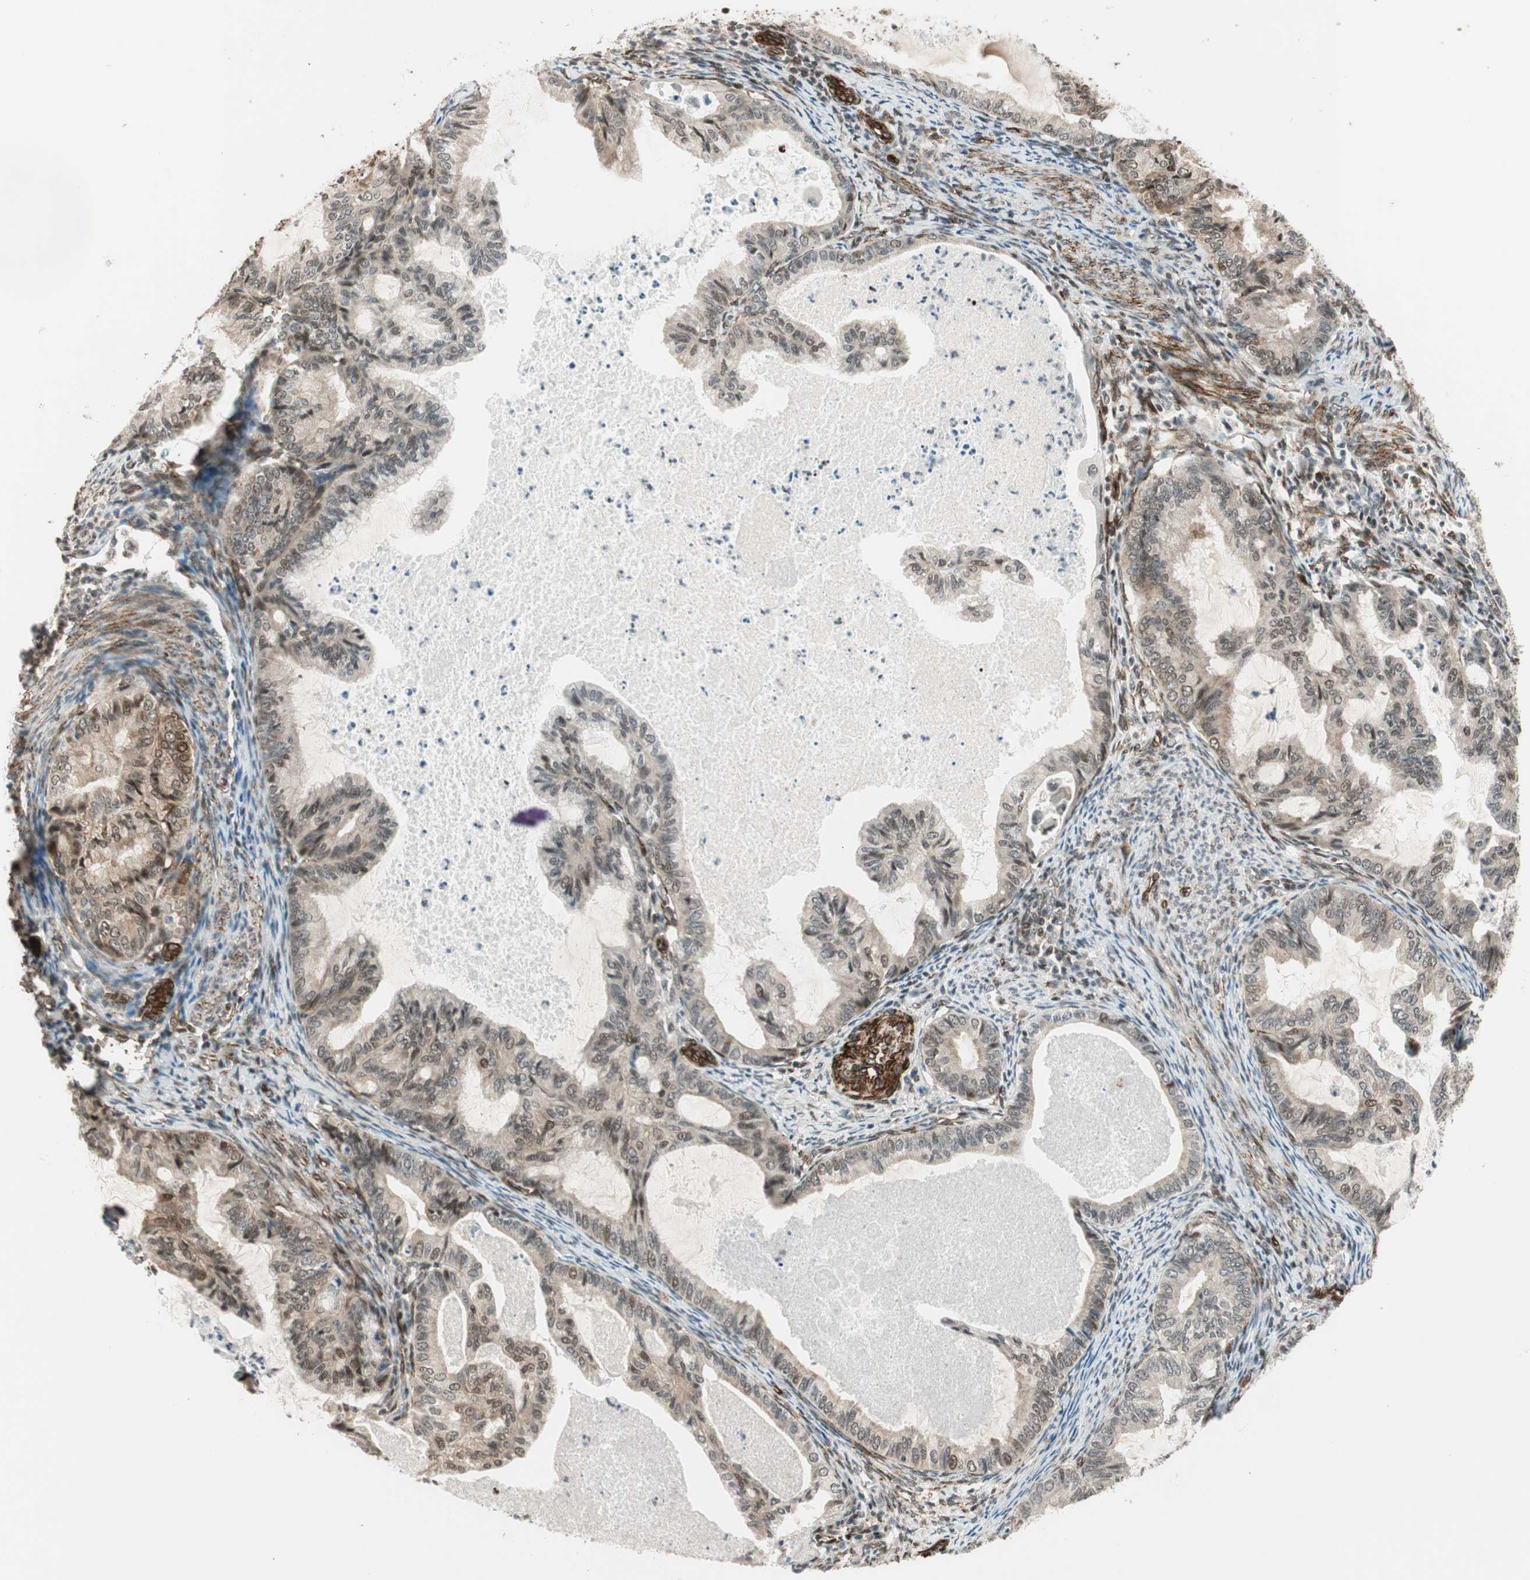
{"staining": {"intensity": "moderate", "quantity": "<25%", "location": "nuclear"}, "tissue": "cervical cancer", "cell_type": "Tumor cells", "image_type": "cancer", "snomed": [{"axis": "morphology", "description": "Normal tissue, NOS"}, {"axis": "morphology", "description": "Adenocarcinoma, NOS"}, {"axis": "topography", "description": "Cervix"}, {"axis": "topography", "description": "Endometrium"}], "caption": "Immunohistochemistry (IHC) of human cervical adenocarcinoma shows low levels of moderate nuclear expression in approximately <25% of tumor cells.", "gene": "CDK19", "patient": {"sex": "female", "age": 86}}